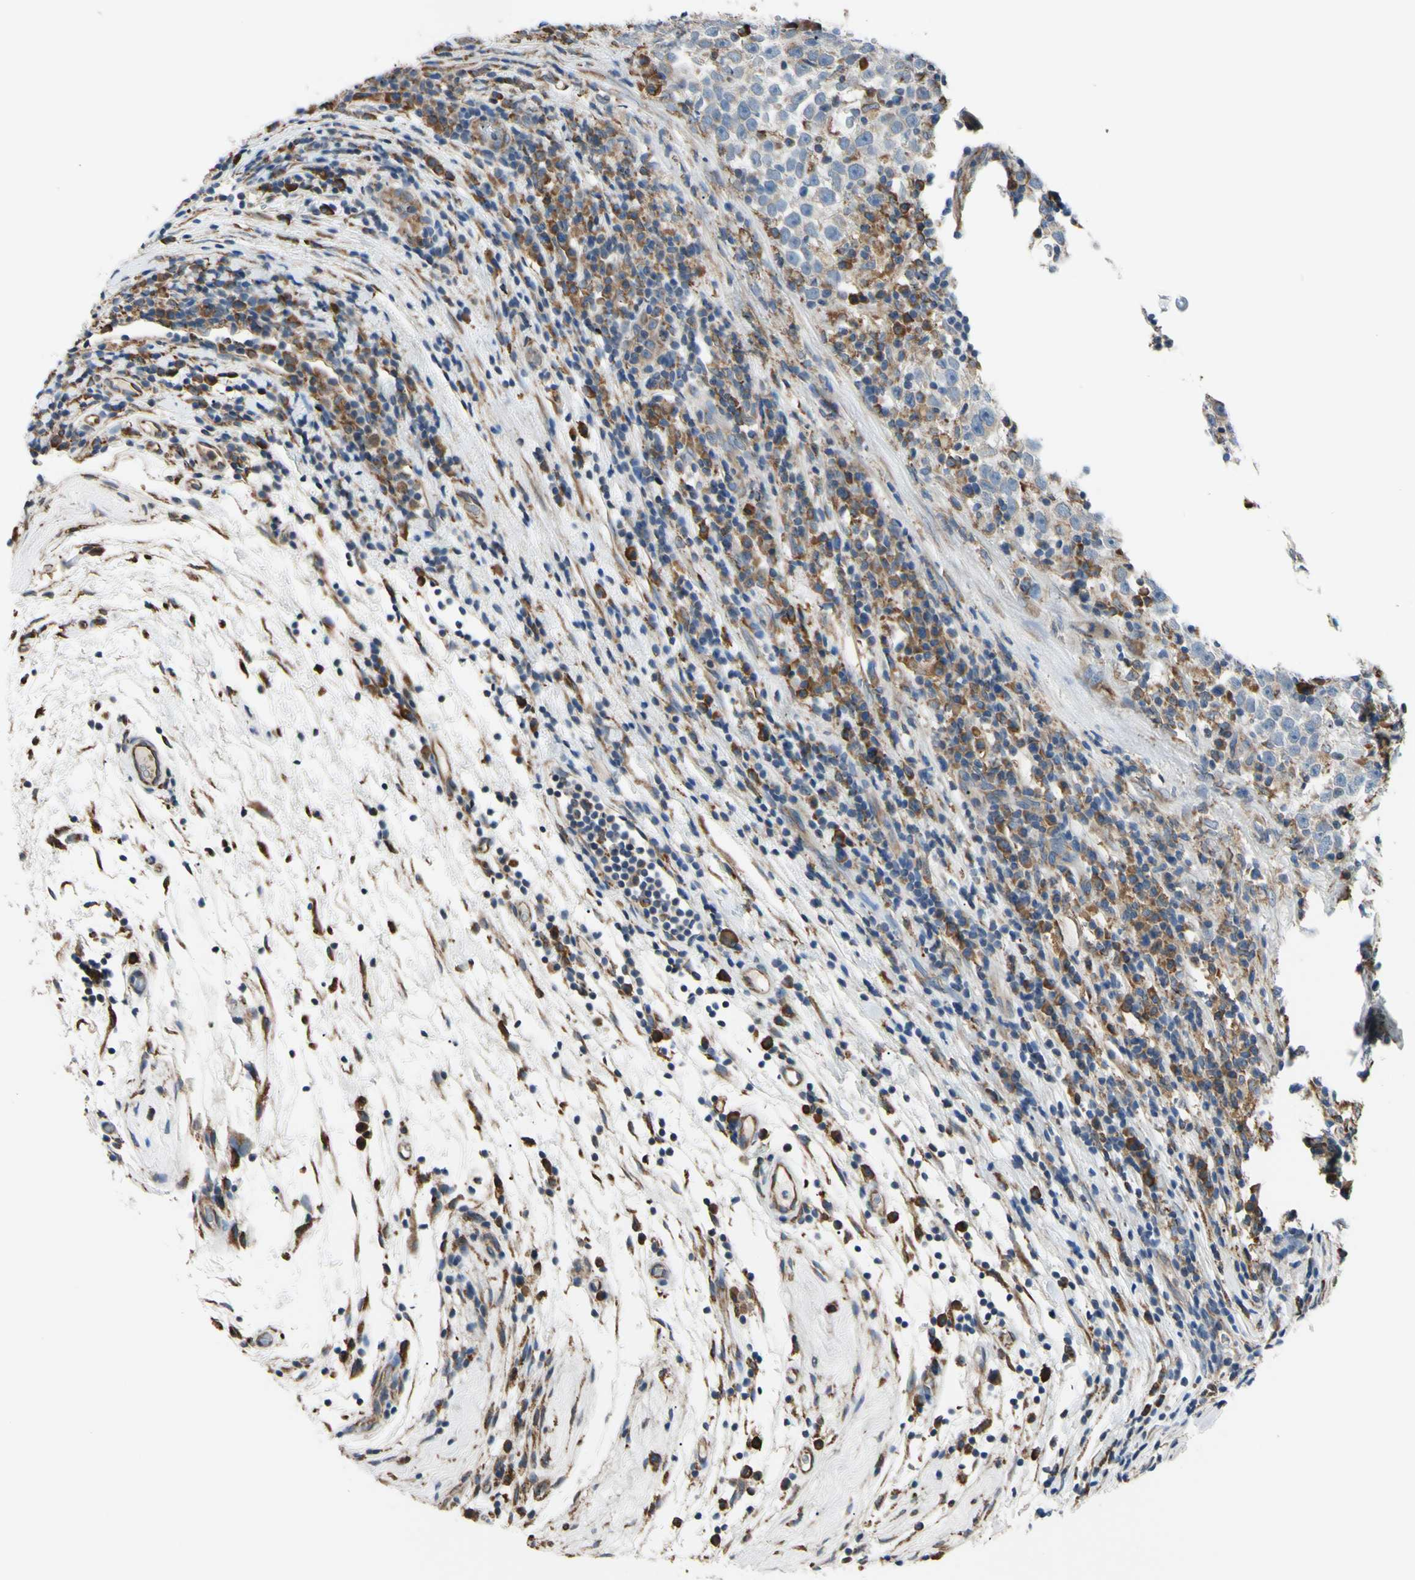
{"staining": {"intensity": "weak", "quantity": "25%-75%", "location": "cytoplasmic/membranous"}, "tissue": "testis cancer", "cell_type": "Tumor cells", "image_type": "cancer", "snomed": [{"axis": "morphology", "description": "Seminoma, NOS"}, {"axis": "topography", "description": "Testis"}], "caption": "DAB (3,3'-diaminobenzidine) immunohistochemical staining of human testis cancer reveals weak cytoplasmic/membranous protein staining in approximately 25%-75% of tumor cells.", "gene": "BMF", "patient": {"sex": "male", "age": 43}}